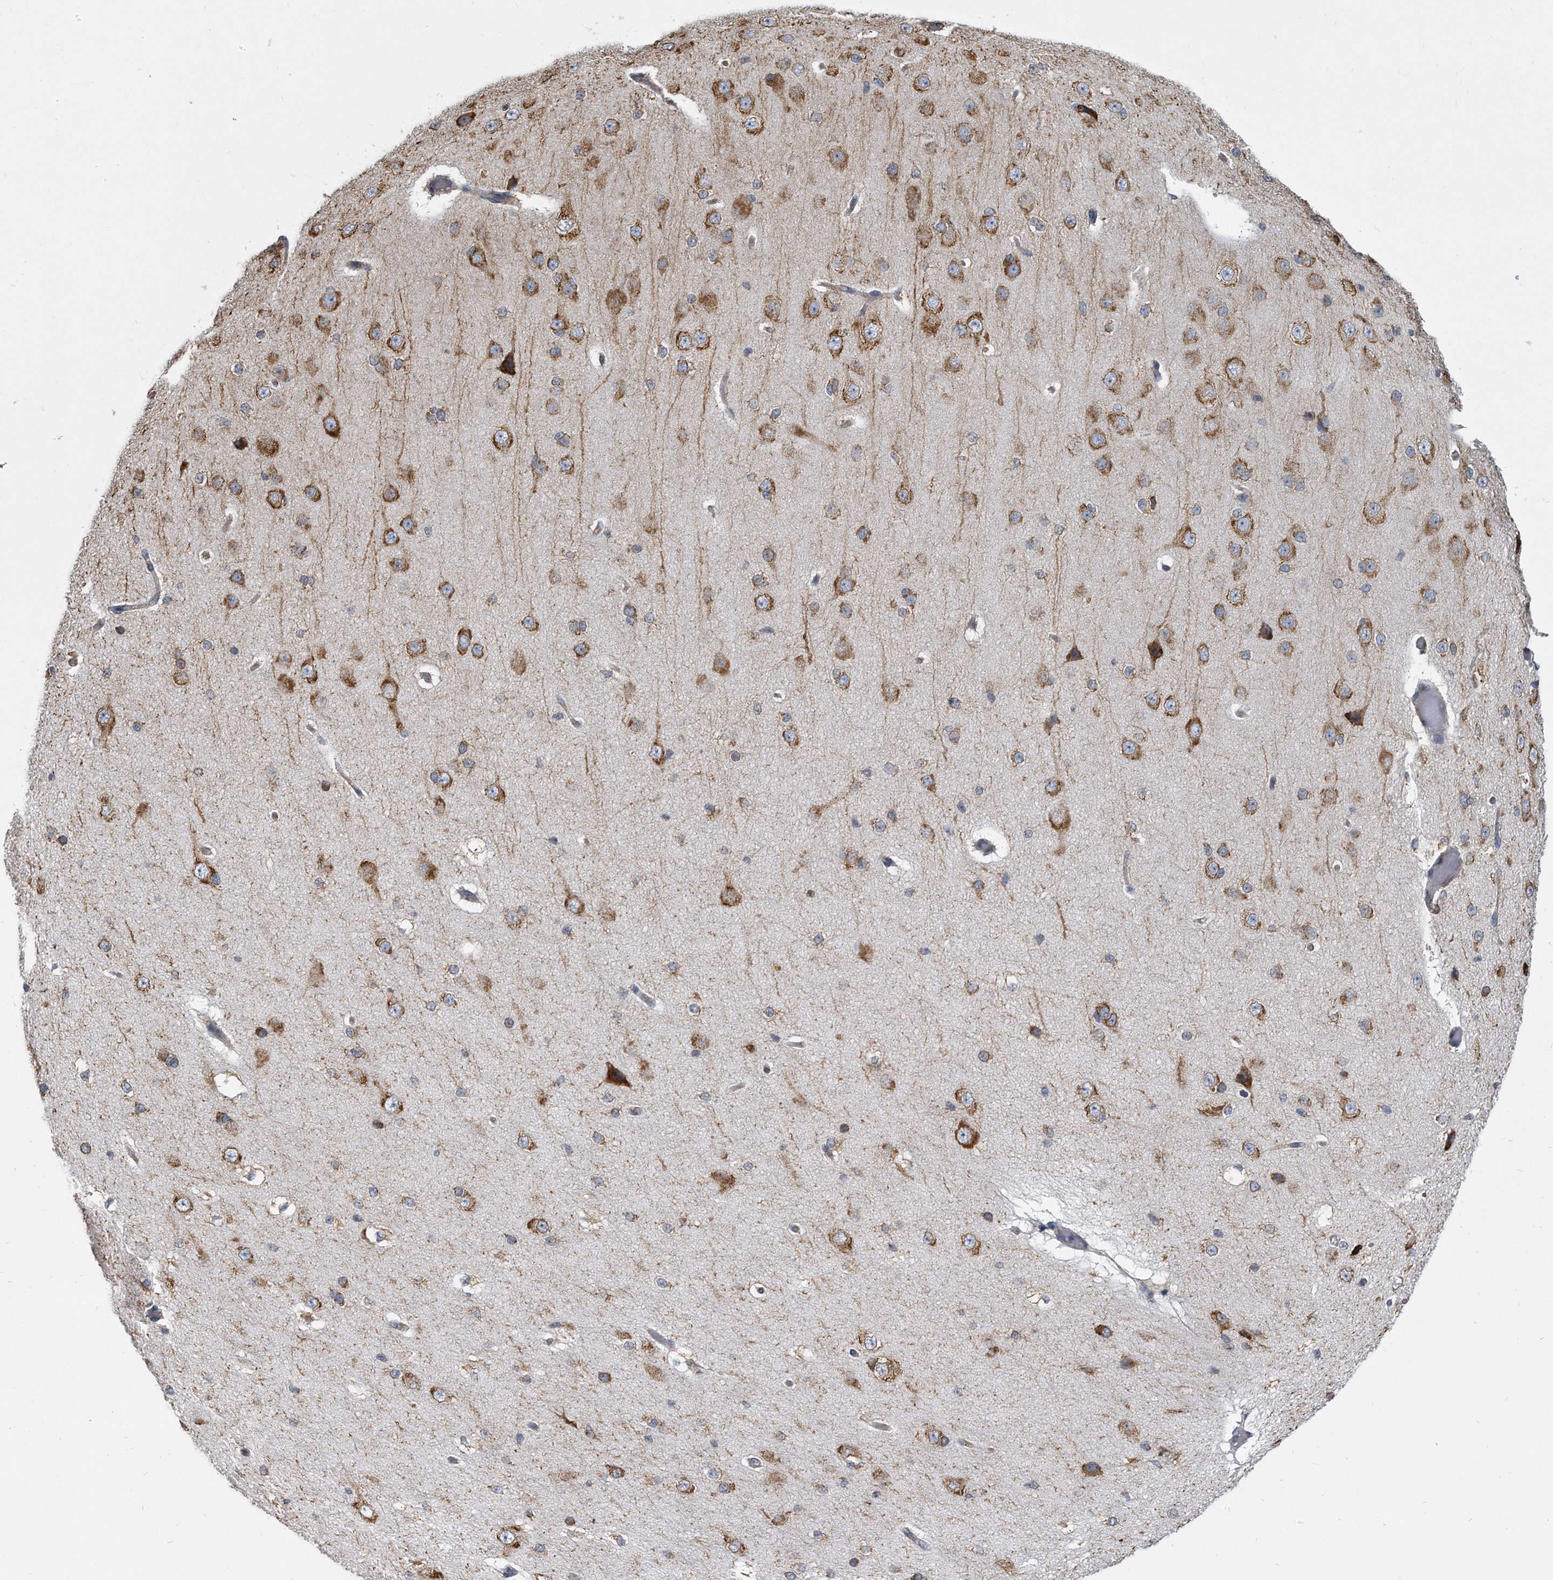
{"staining": {"intensity": "negative", "quantity": "none", "location": "none"}, "tissue": "cerebral cortex", "cell_type": "Endothelial cells", "image_type": "normal", "snomed": [{"axis": "morphology", "description": "Normal tissue, NOS"}, {"axis": "morphology", "description": "Developmental malformation"}, {"axis": "topography", "description": "Cerebral cortex"}], "caption": "IHC of normal human cerebral cortex demonstrates no staining in endothelial cells.", "gene": "CCDC47", "patient": {"sex": "female", "age": 30}}